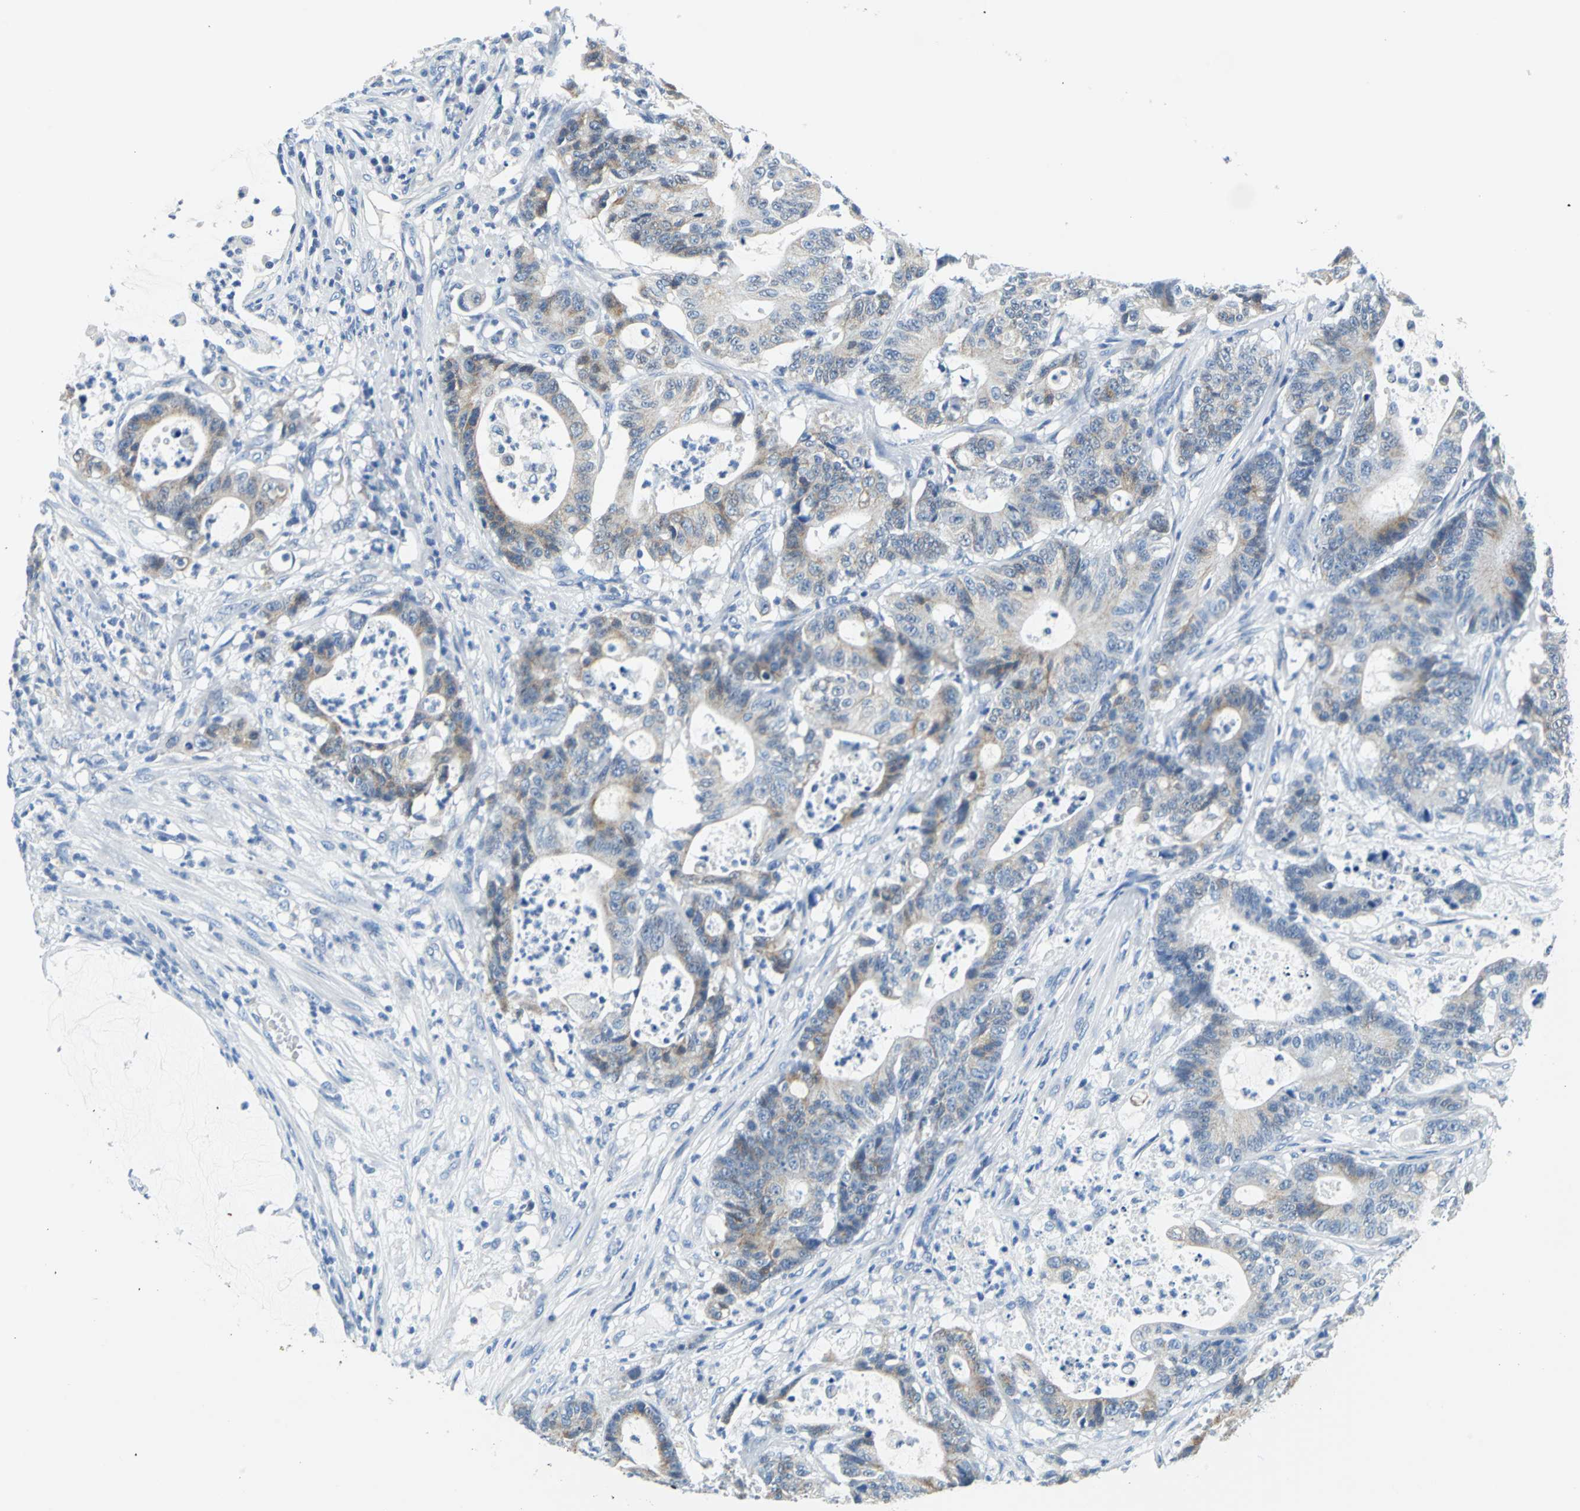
{"staining": {"intensity": "weak", "quantity": "<25%", "location": "cytoplasmic/membranous"}, "tissue": "colorectal cancer", "cell_type": "Tumor cells", "image_type": "cancer", "snomed": [{"axis": "morphology", "description": "Adenocarcinoma, NOS"}, {"axis": "topography", "description": "Colon"}], "caption": "Image shows no significant protein expression in tumor cells of colorectal cancer (adenocarcinoma). (DAB immunohistochemistry (IHC) with hematoxylin counter stain).", "gene": "TEX264", "patient": {"sex": "female", "age": 84}}